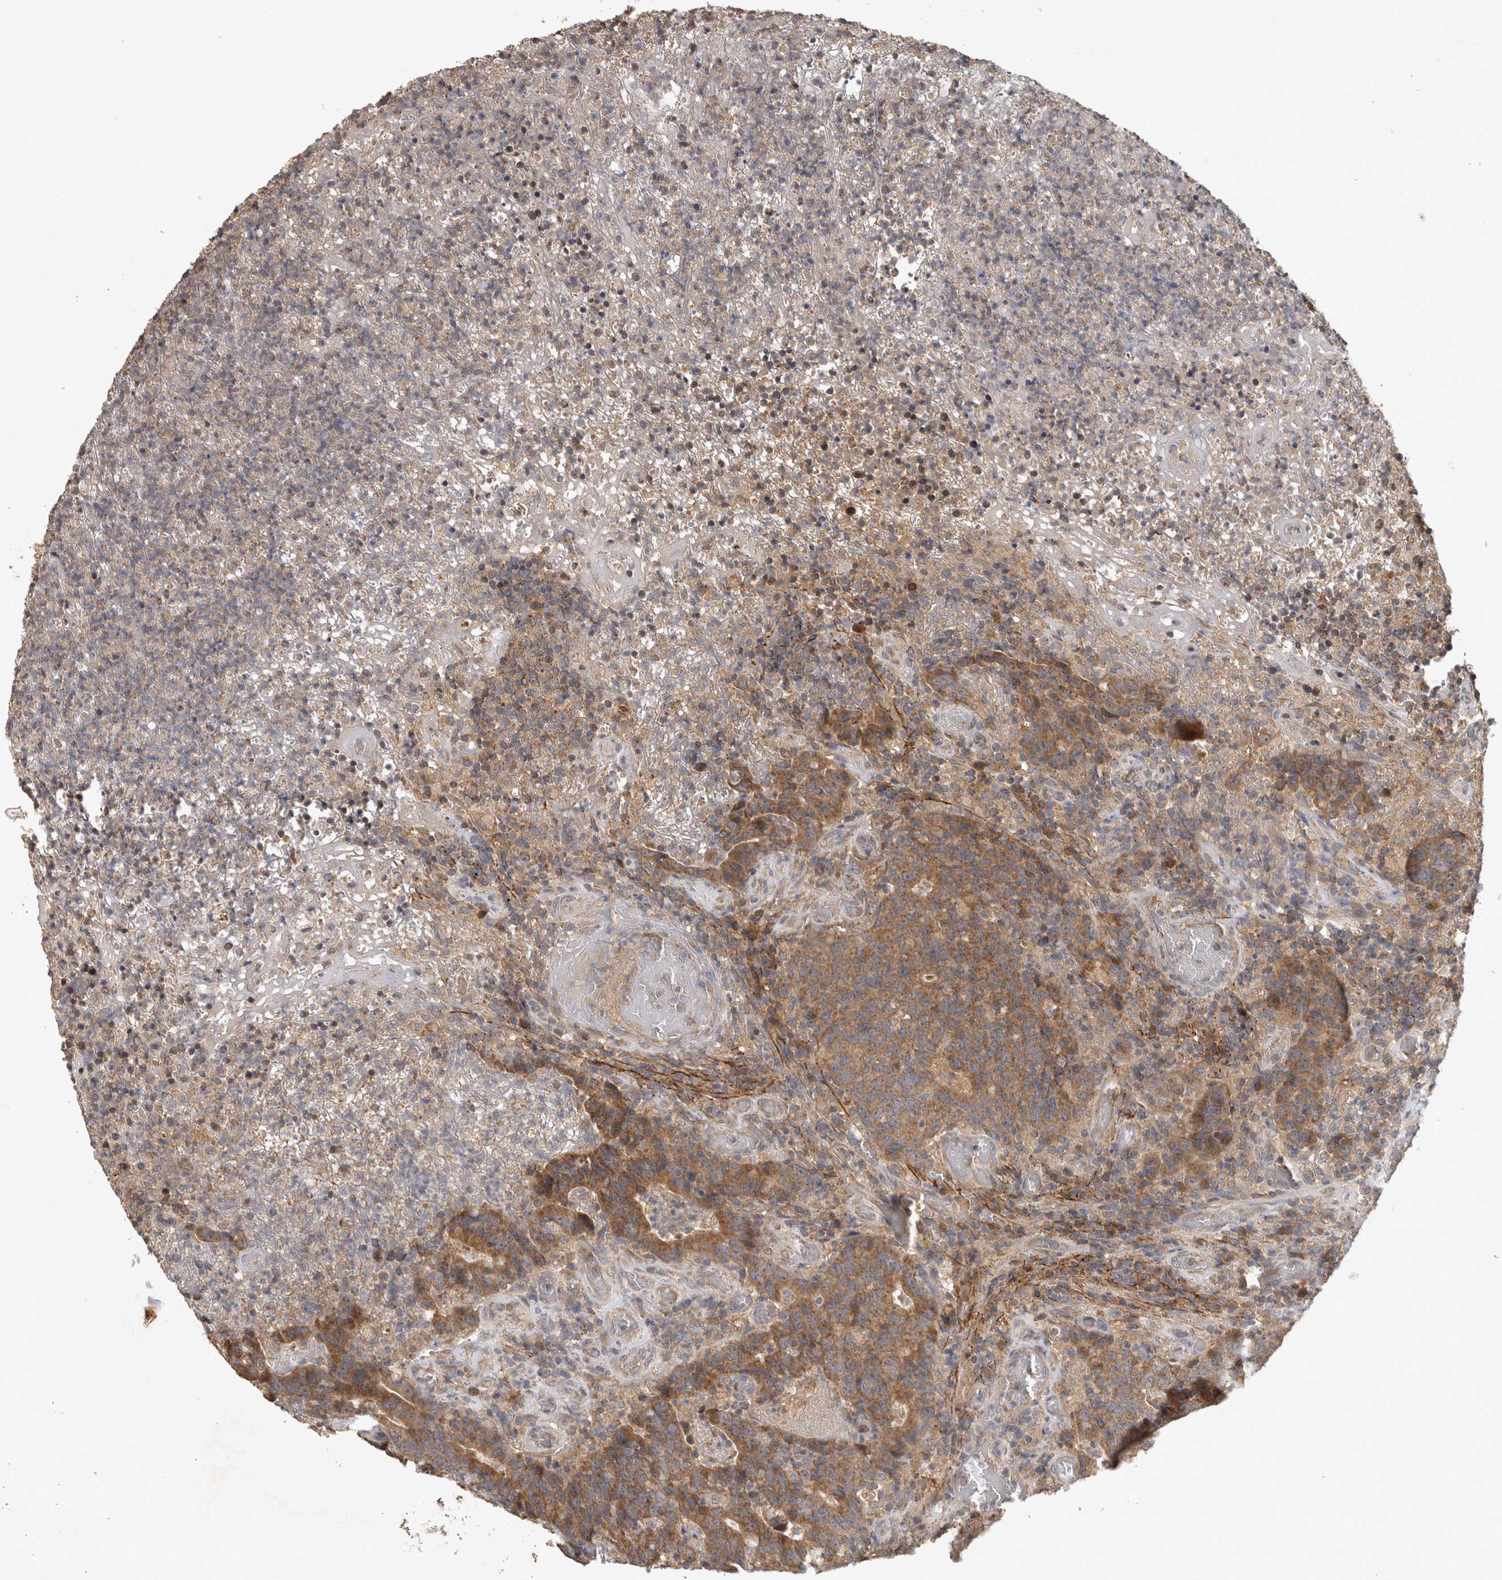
{"staining": {"intensity": "moderate", "quantity": ">75%", "location": "cytoplasmic/membranous"}, "tissue": "colorectal cancer", "cell_type": "Tumor cells", "image_type": "cancer", "snomed": [{"axis": "morphology", "description": "Adenocarcinoma, NOS"}, {"axis": "topography", "description": "Colon"}], "caption": "DAB immunohistochemical staining of adenocarcinoma (colorectal) shows moderate cytoplasmic/membranous protein positivity in approximately >75% of tumor cells.", "gene": "TRMT61B", "patient": {"sex": "female", "age": 75}}